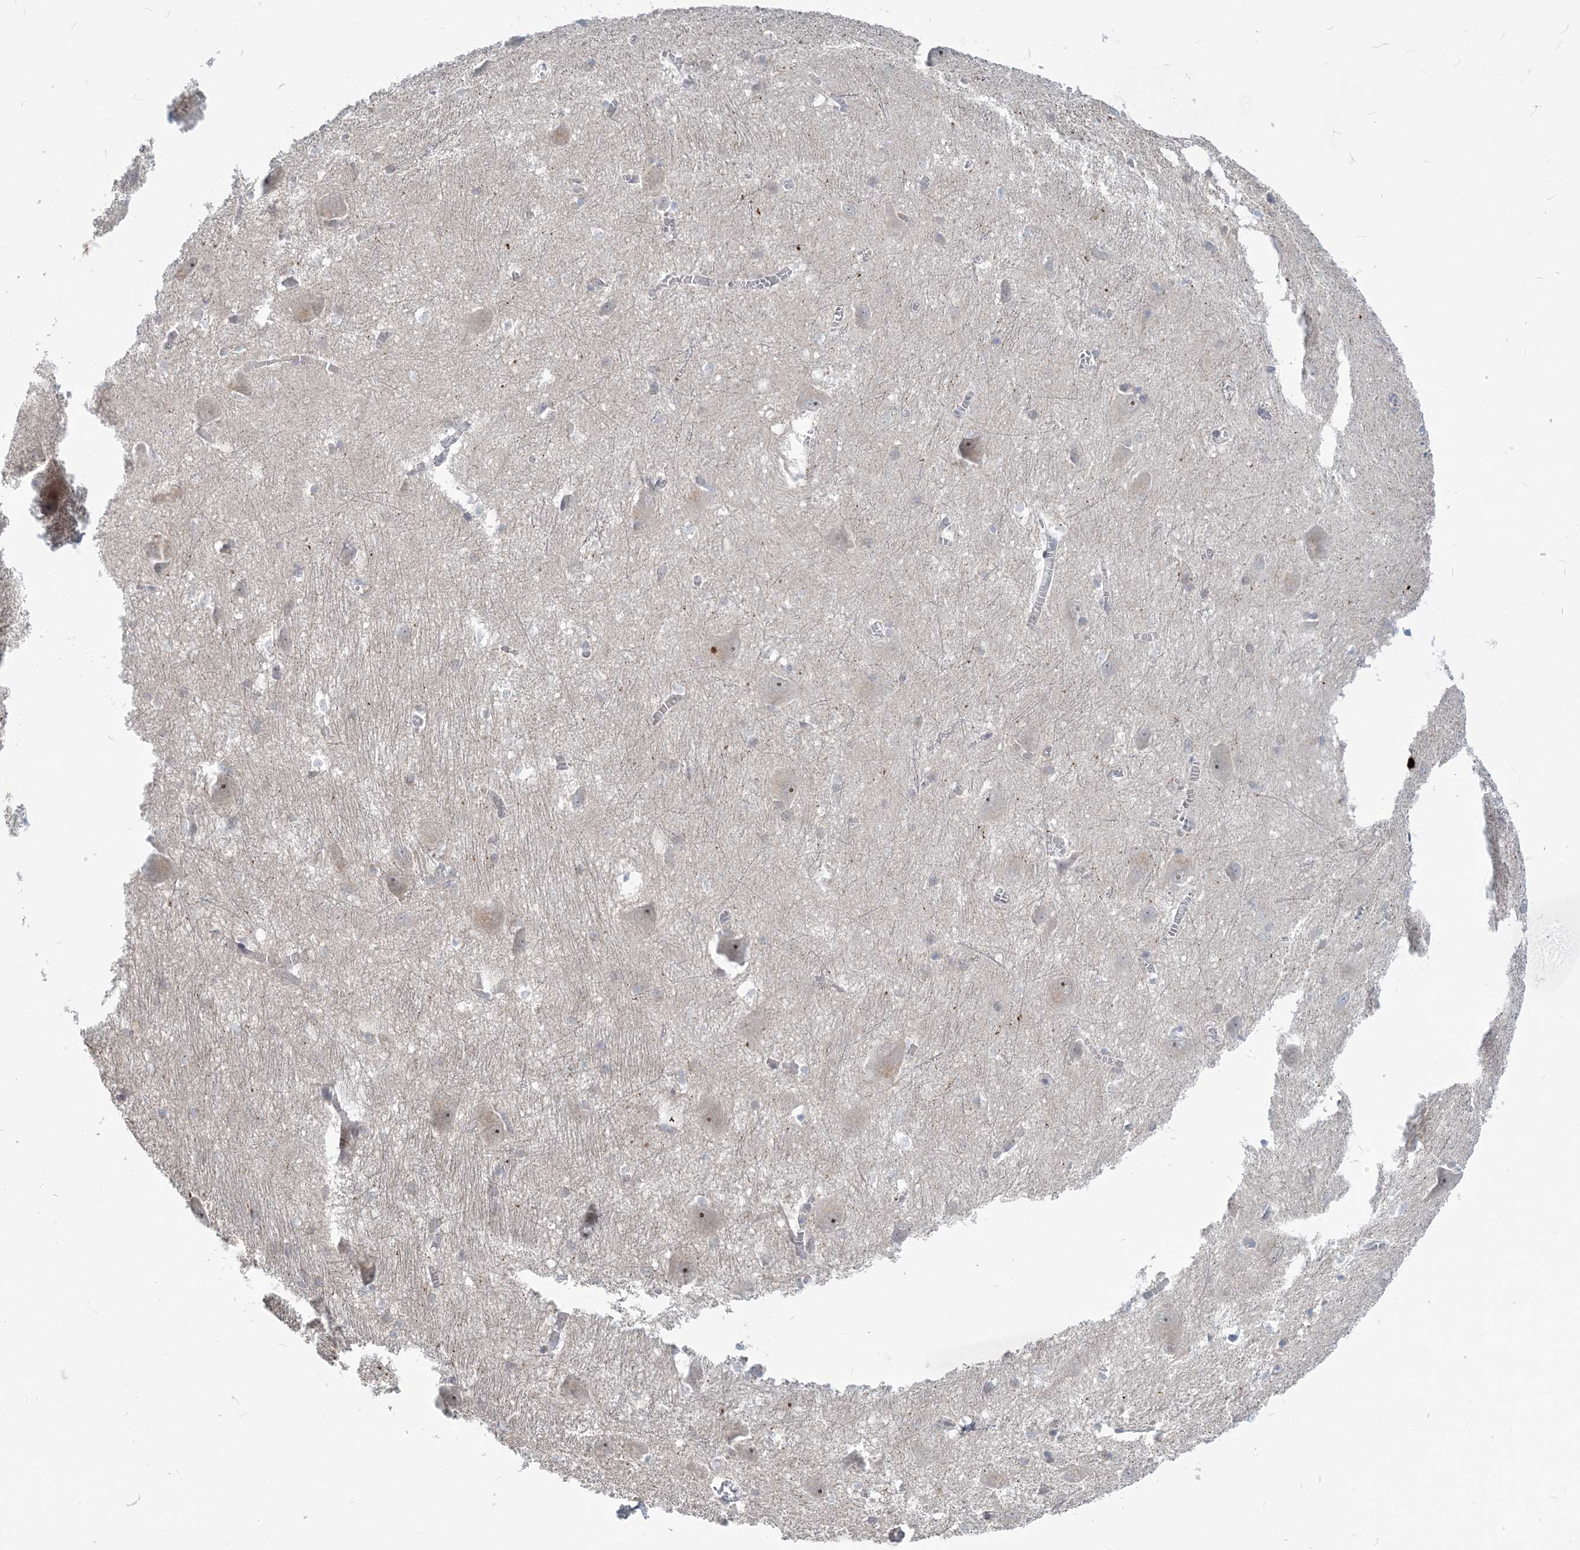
{"staining": {"intensity": "negative", "quantity": "none", "location": "none"}, "tissue": "caudate", "cell_type": "Glial cells", "image_type": "normal", "snomed": [{"axis": "morphology", "description": "Normal tissue, NOS"}, {"axis": "topography", "description": "Lateral ventricle wall"}], "caption": "A high-resolution histopathology image shows IHC staining of unremarkable caudate, which exhibits no significant staining in glial cells.", "gene": "SDAD1", "patient": {"sex": "male", "age": 37}}